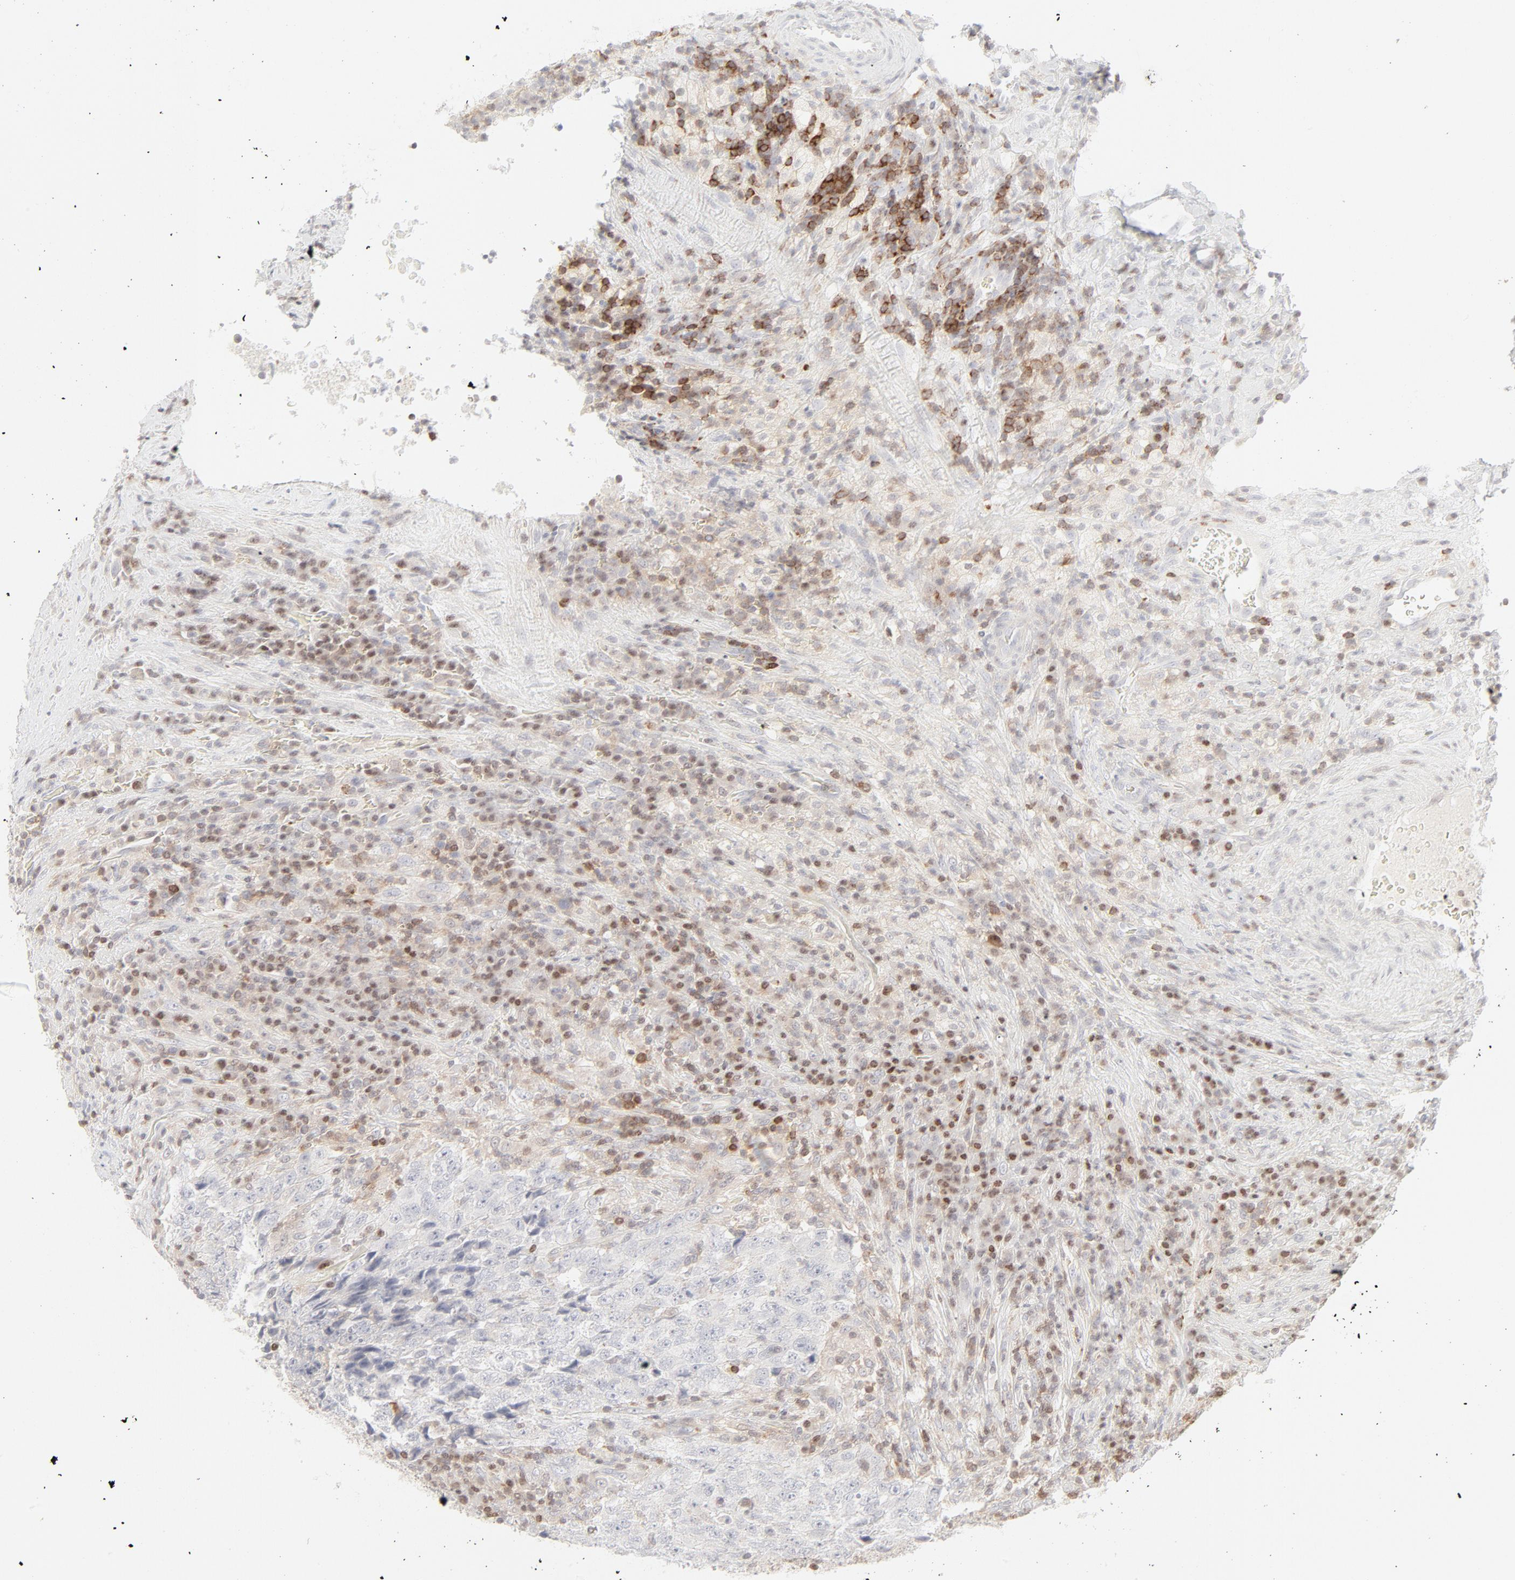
{"staining": {"intensity": "negative", "quantity": "none", "location": "none"}, "tissue": "testis cancer", "cell_type": "Tumor cells", "image_type": "cancer", "snomed": [{"axis": "morphology", "description": "Necrosis, NOS"}, {"axis": "morphology", "description": "Carcinoma, Embryonal, NOS"}, {"axis": "topography", "description": "Testis"}], "caption": "Immunohistochemical staining of embryonal carcinoma (testis) displays no significant positivity in tumor cells. (Brightfield microscopy of DAB IHC at high magnification).", "gene": "PRKCB", "patient": {"sex": "male", "age": 19}}